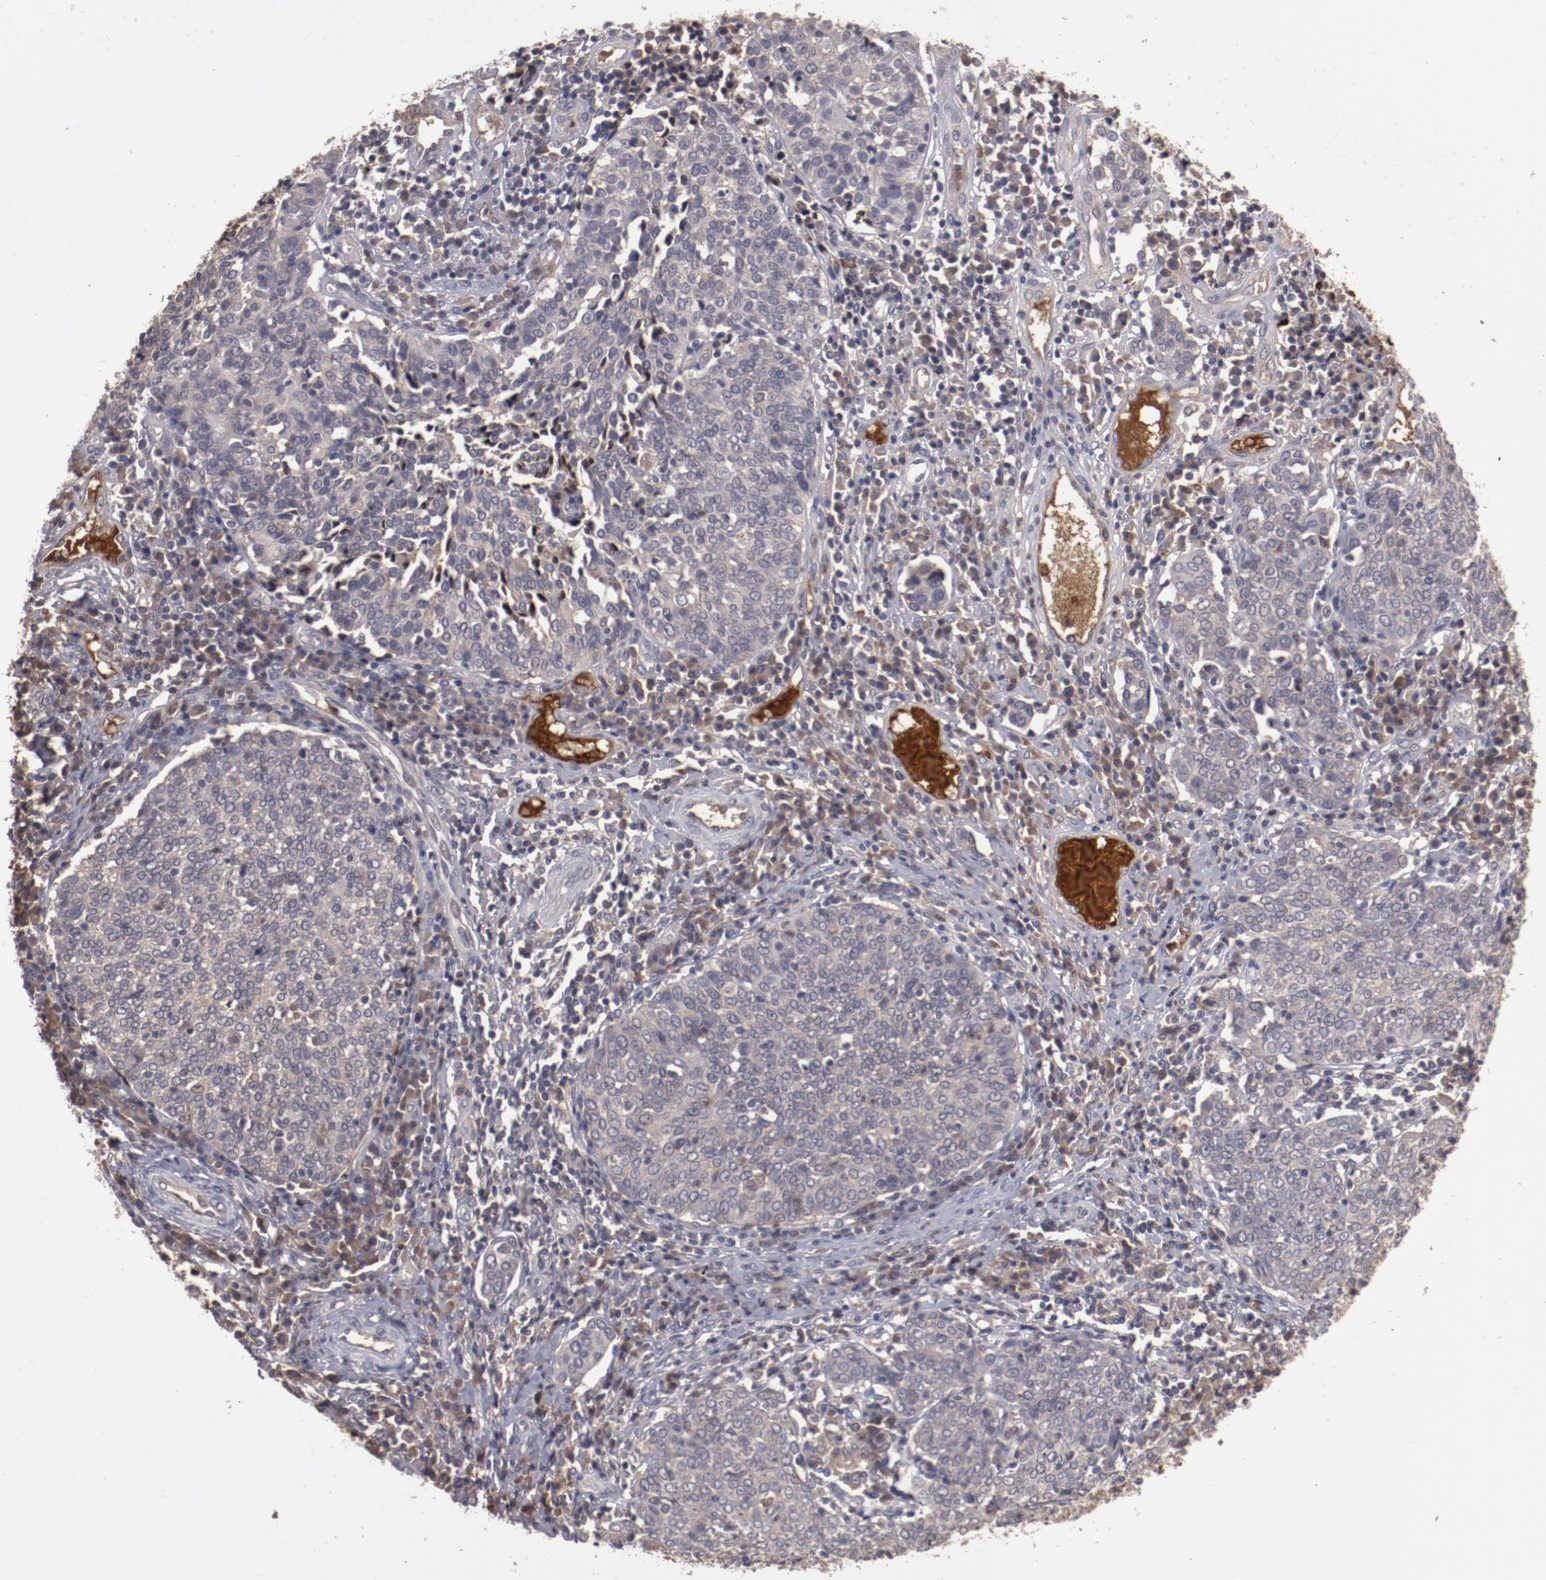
{"staining": {"intensity": "weak", "quantity": "<25%", "location": "cytoplasmic/membranous"}, "tissue": "cervical cancer", "cell_type": "Tumor cells", "image_type": "cancer", "snomed": [{"axis": "morphology", "description": "Squamous cell carcinoma, NOS"}, {"axis": "topography", "description": "Cervix"}], "caption": "IHC of human cervical cancer shows no positivity in tumor cells.", "gene": "CP", "patient": {"sex": "female", "age": 40}}